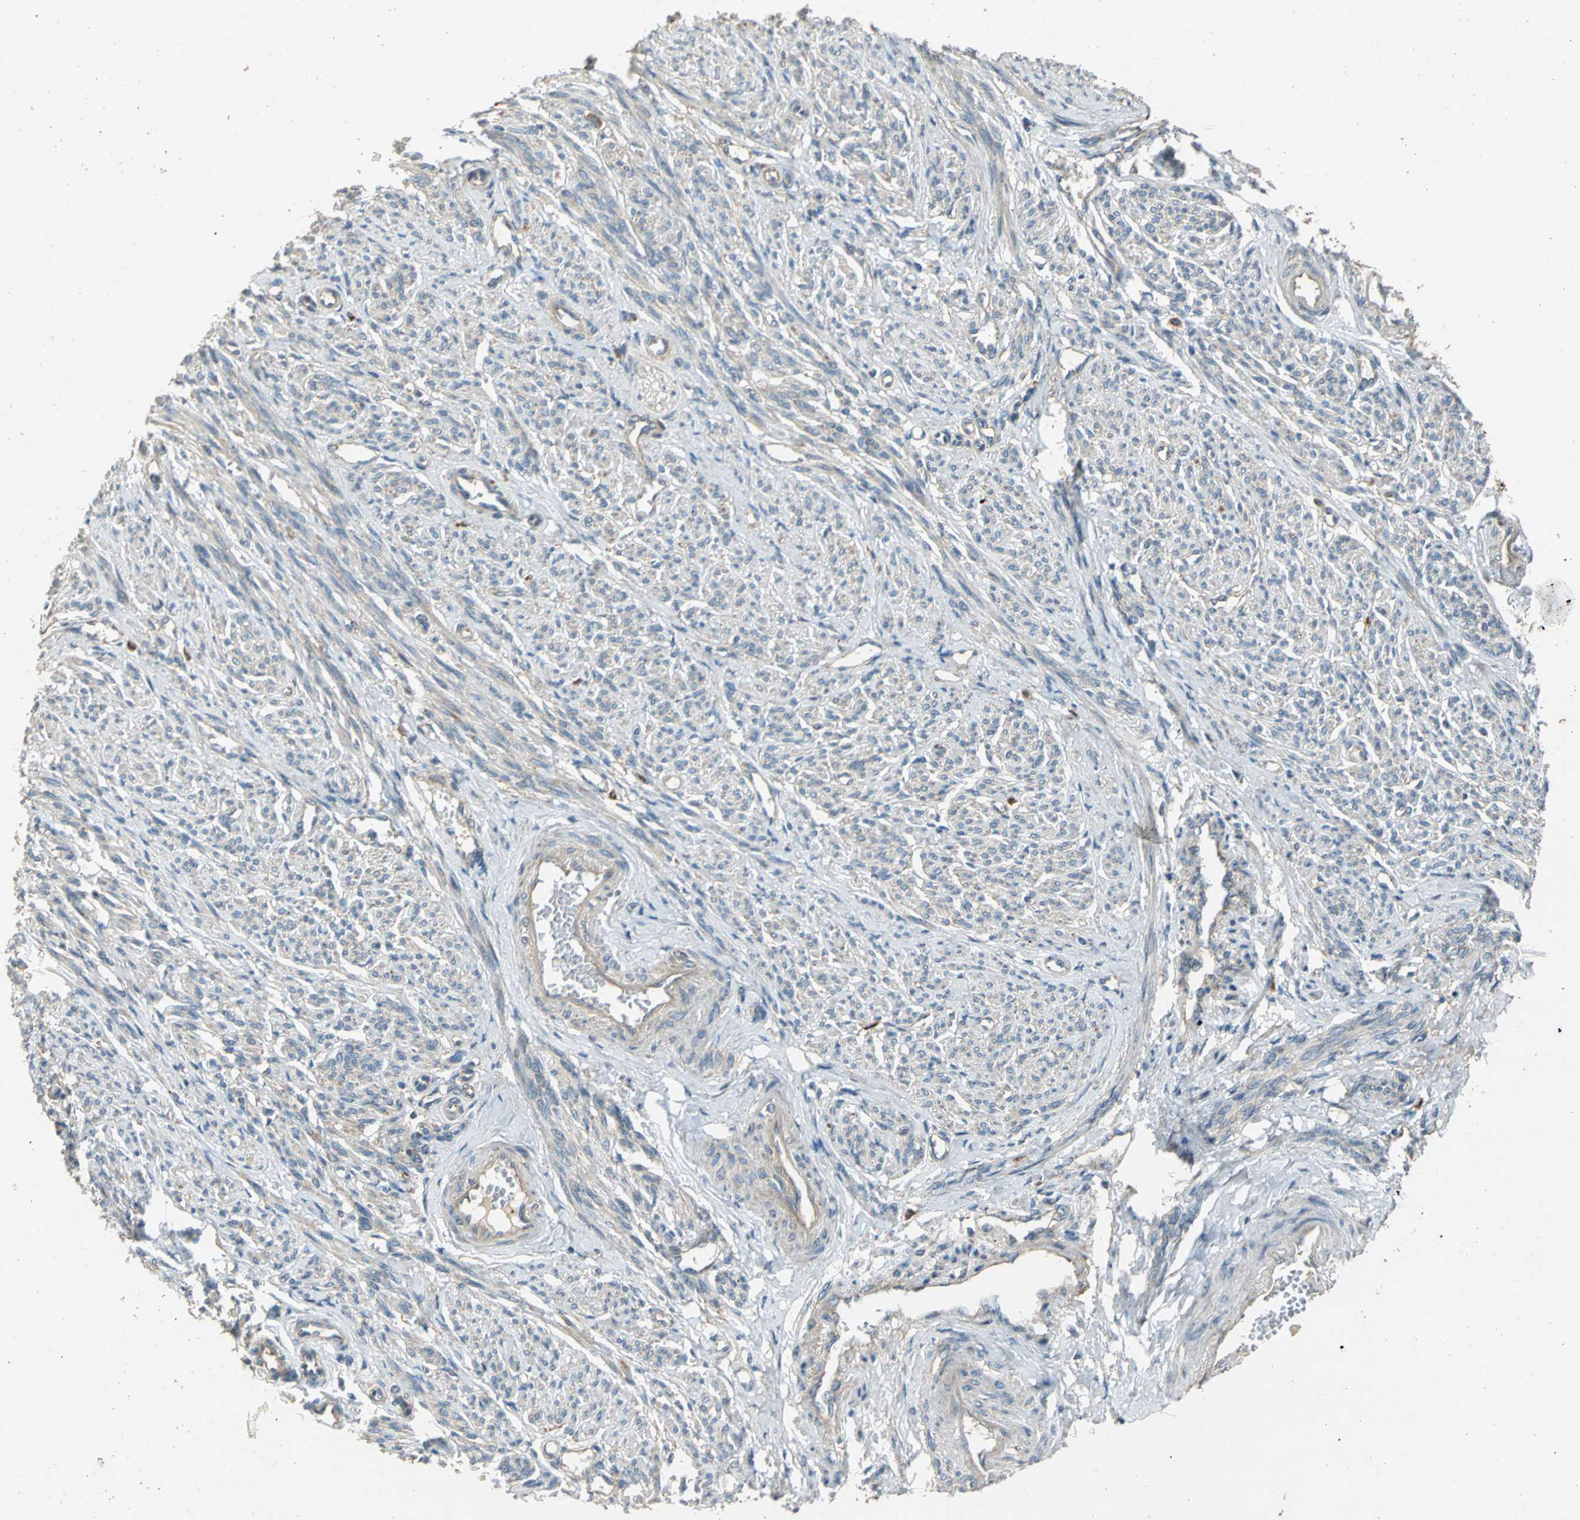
{"staining": {"intensity": "moderate", "quantity": "25%-75%", "location": "cytoplasmic/membranous"}, "tissue": "smooth muscle", "cell_type": "Smooth muscle cells", "image_type": "normal", "snomed": [{"axis": "morphology", "description": "Normal tissue, NOS"}, {"axis": "topography", "description": "Smooth muscle"}], "caption": "Smooth muscle was stained to show a protein in brown. There is medium levels of moderate cytoplasmic/membranous expression in about 25%-75% of smooth muscle cells. (DAB (3,3'-diaminobenzidine) = brown stain, brightfield microscopy at high magnification).", "gene": "TRAK1", "patient": {"sex": "female", "age": 65}}